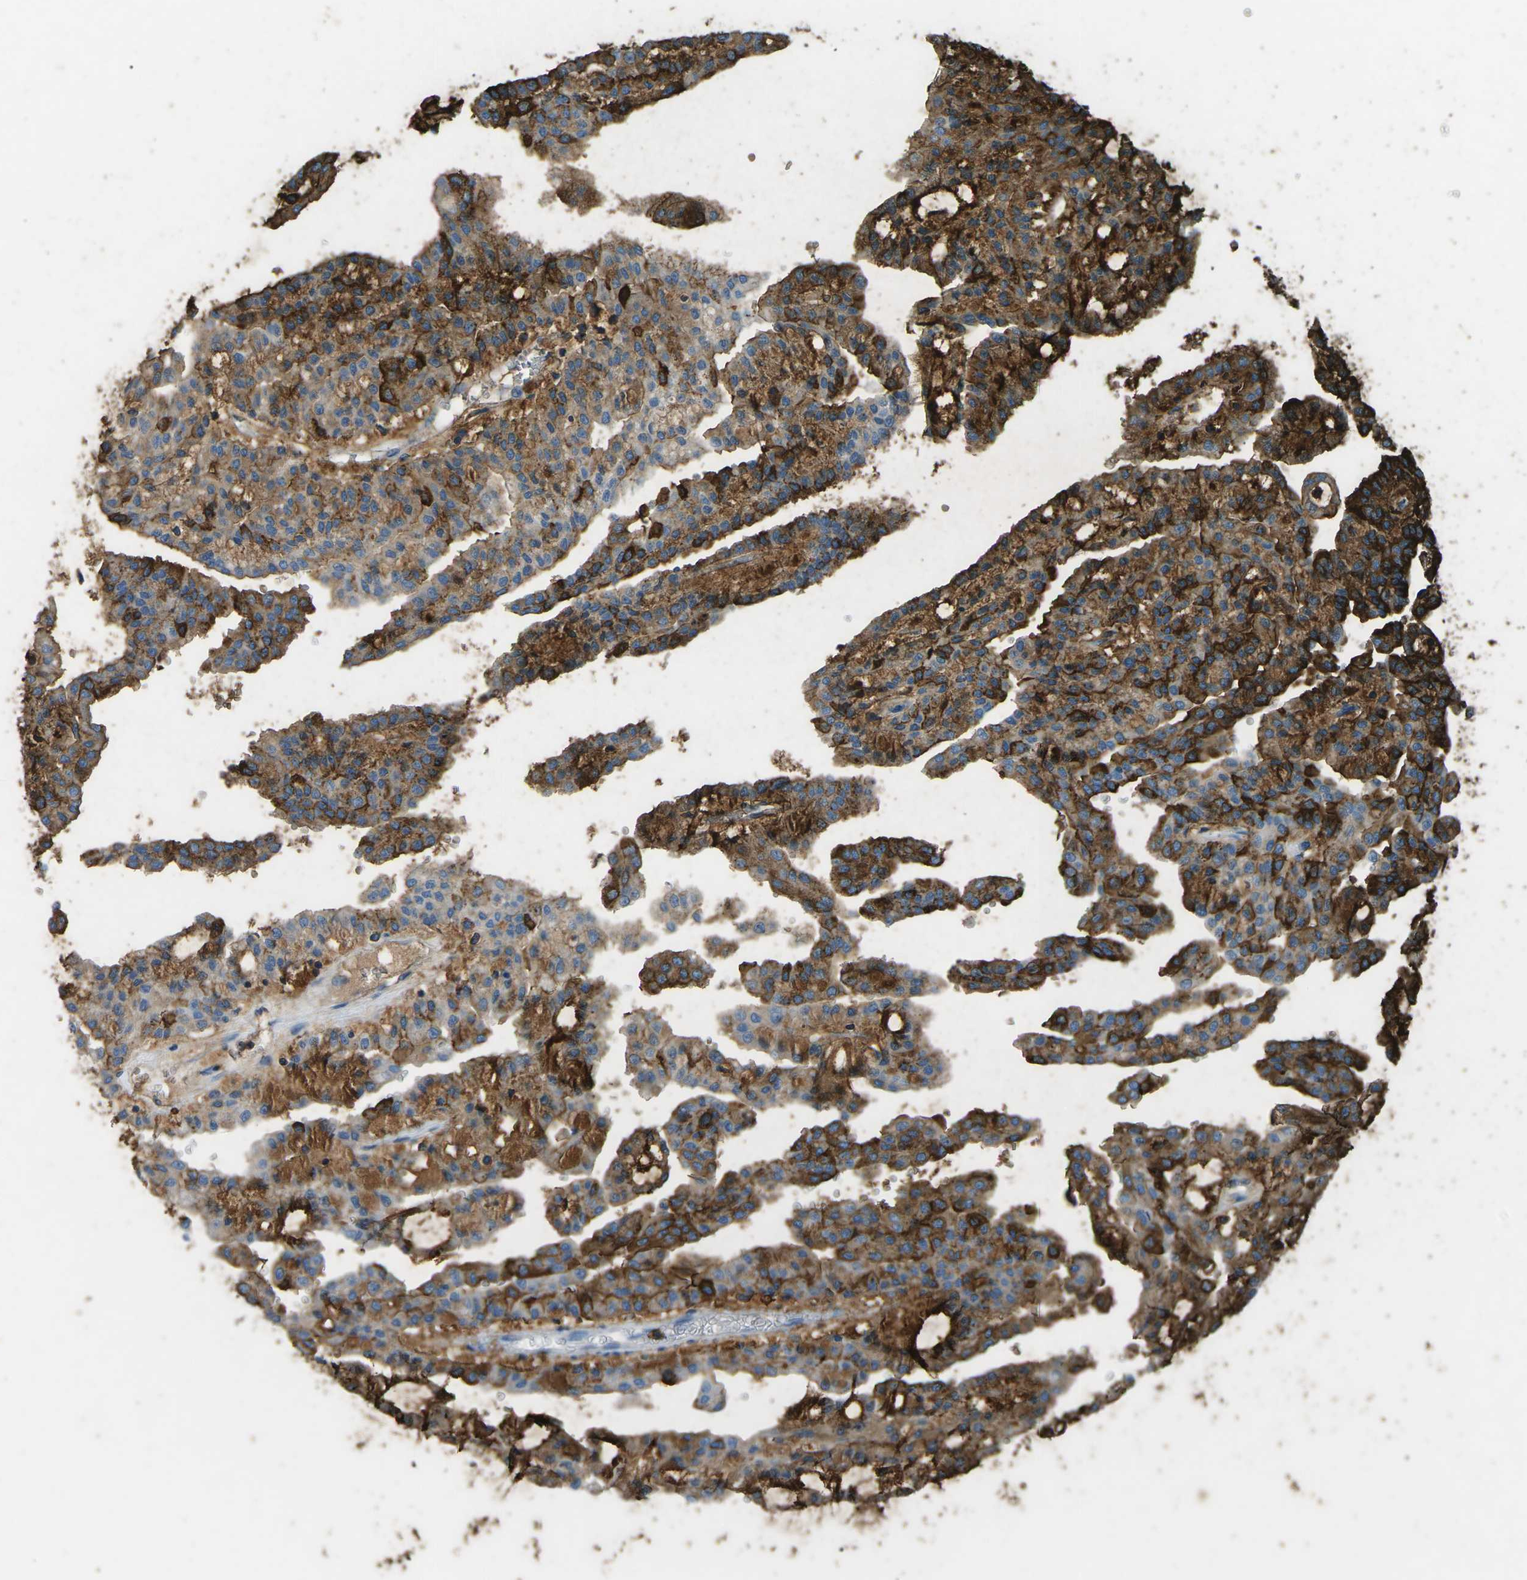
{"staining": {"intensity": "moderate", "quantity": ">75%", "location": "cytoplasmic/membranous"}, "tissue": "renal cancer", "cell_type": "Tumor cells", "image_type": "cancer", "snomed": [{"axis": "morphology", "description": "Adenocarcinoma, NOS"}, {"axis": "topography", "description": "Kidney"}], "caption": "Moderate cytoplasmic/membranous positivity for a protein is identified in about >75% of tumor cells of adenocarcinoma (renal) using immunohistochemistry.", "gene": "CTAGE1", "patient": {"sex": "male", "age": 63}}